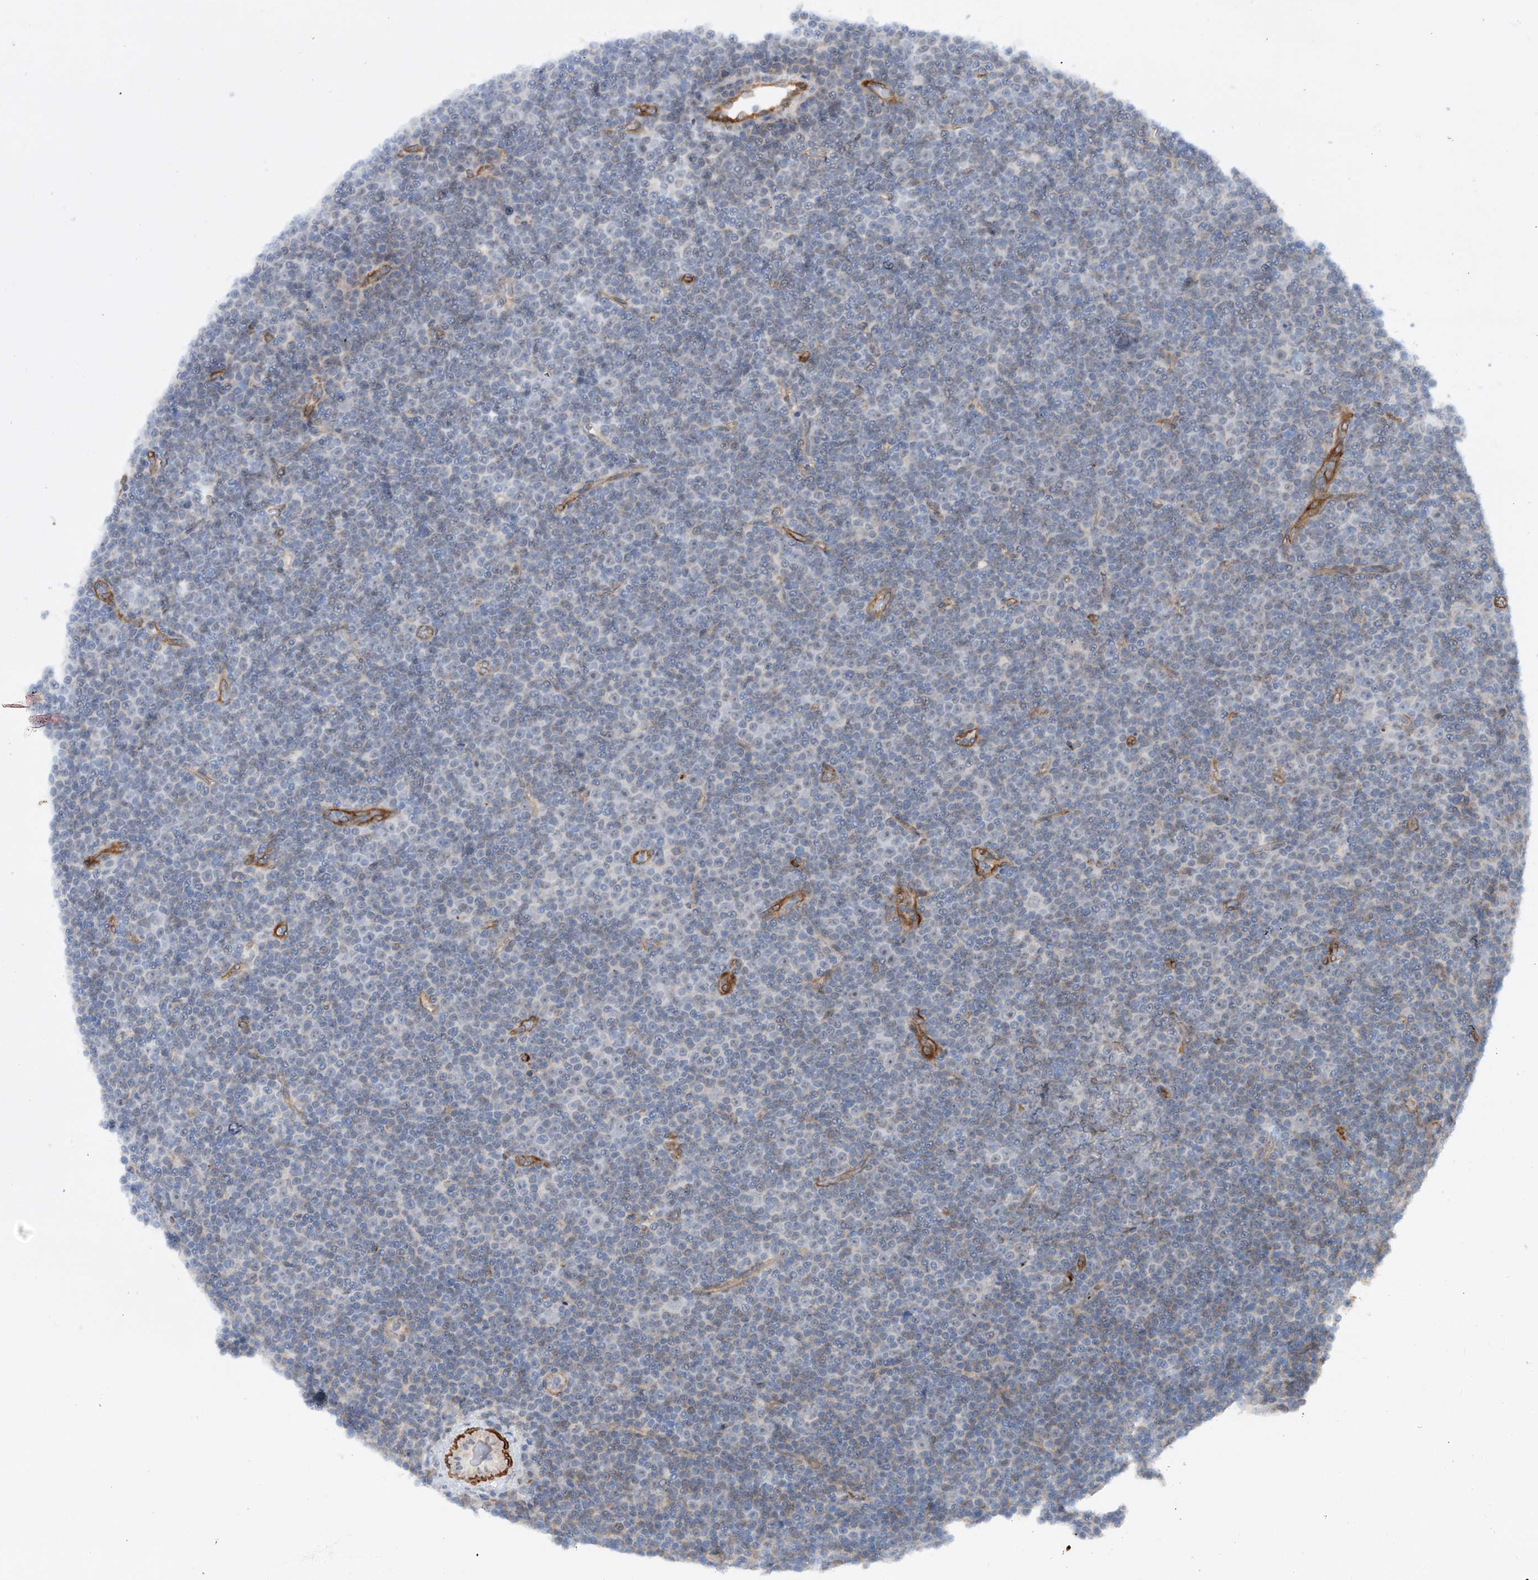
{"staining": {"intensity": "negative", "quantity": "none", "location": "none"}, "tissue": "lymphoma", "cell_type": "Tumor cells", "image_type": "cancer", "snomed": [{"axis": "morphology", "description": "Malignant lymphoma, non-Hodgkin's type, Low grade"}, {"axis": "topography", "description": "Lymph node"}], "caption": "This is an immunohistochemistry (IHC) micrograph of malignant lymphoma, non-Hodgkin's type (low-grade). There is no expression in tumor cells.", "gene": "ZNF490", "patient": {"sex": "female", "age": 67}}